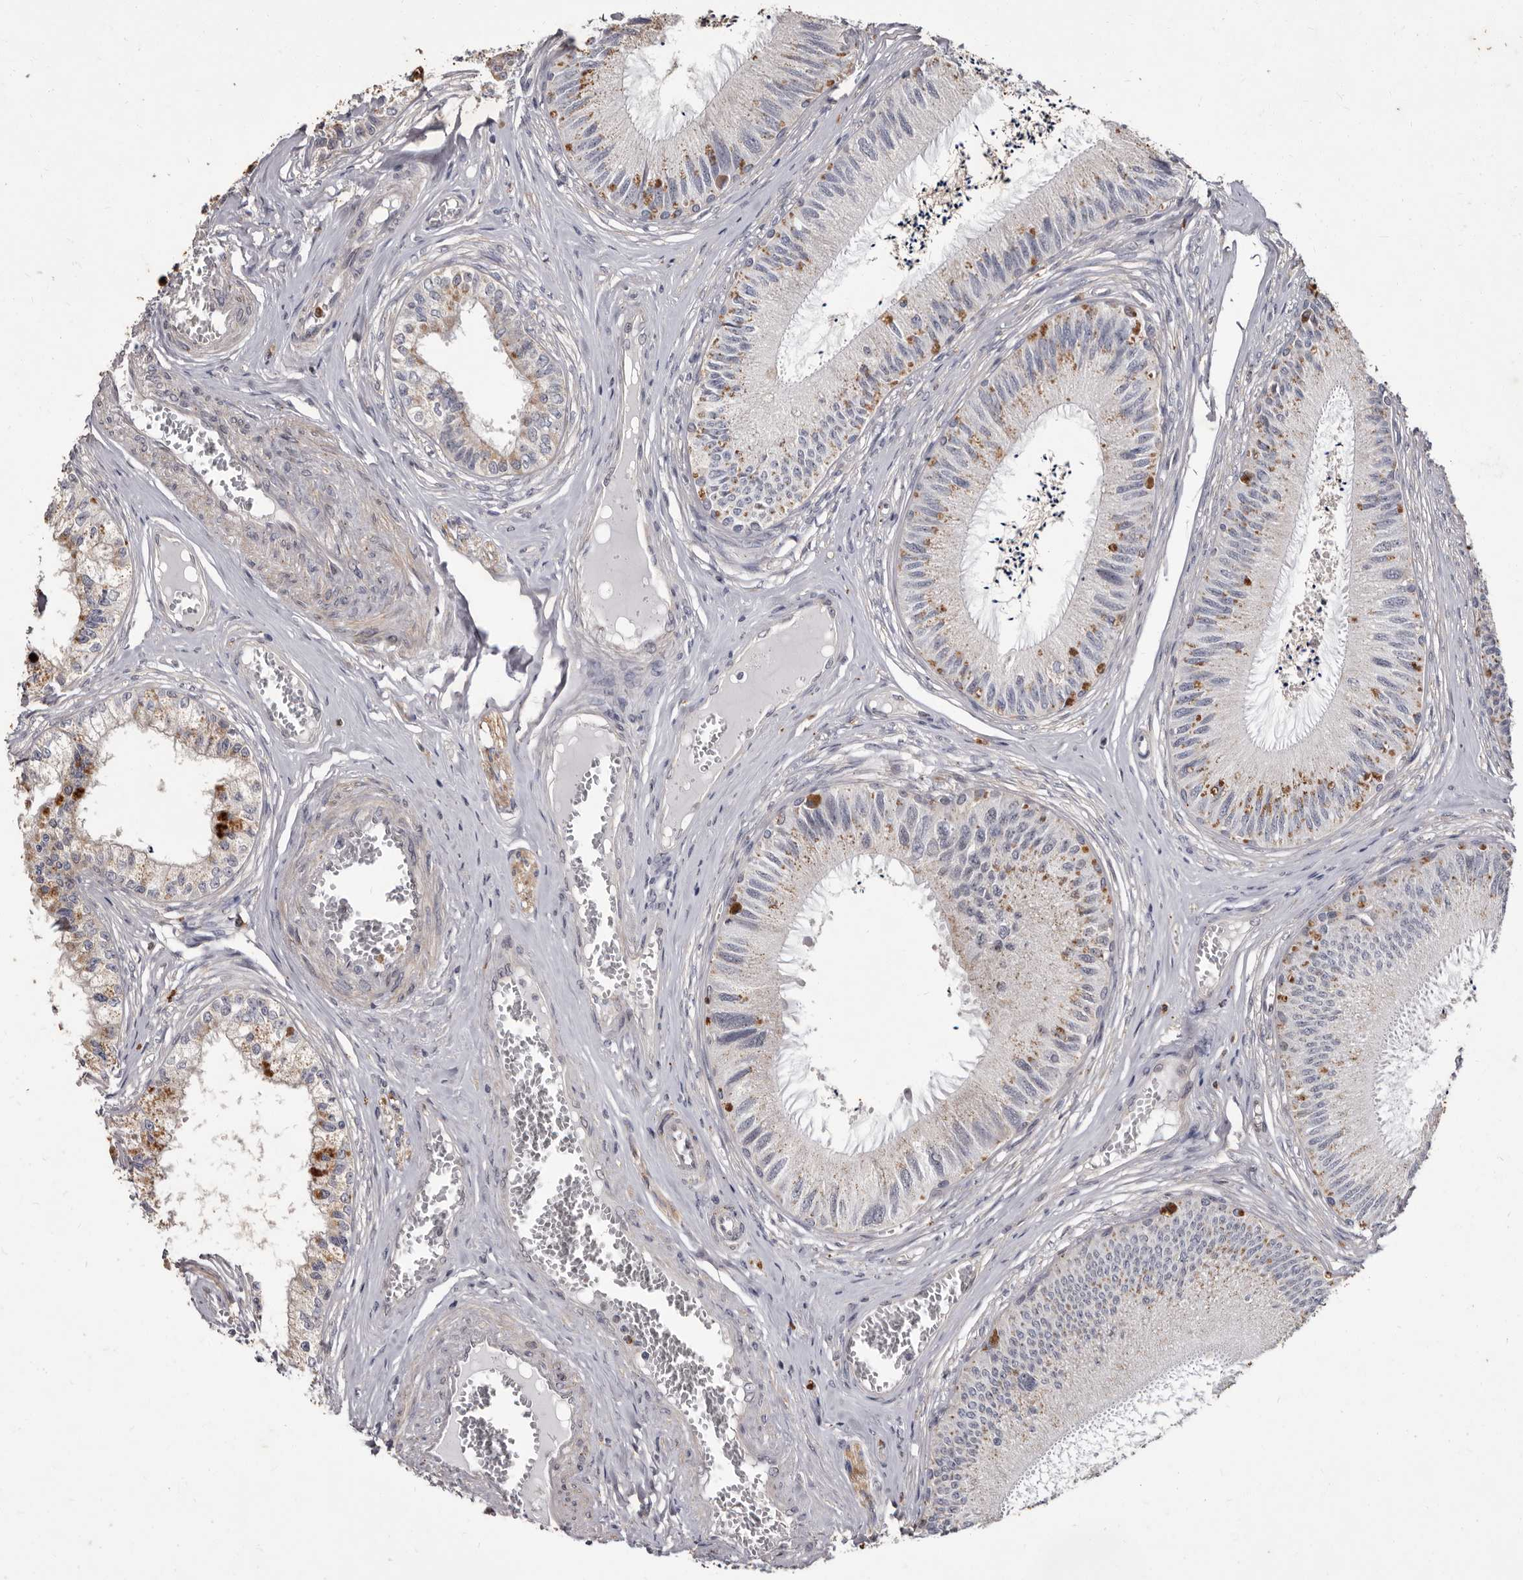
{"staining": {"intensity": "moderate", "quantity": "<25%", "location": "cytoplasmic/membranous"}, "tissue": "epididymis", "cell_type": "Glandular cells", "image_type": "normal", "snomed": [{"axis": "morphology", "description": "Normal tissue, NOS"}, {"axis": "topography", "description": "Epididymis"}], "caption": "A high-resolution photomicrograph shows immunohistochemistry (IHC) staining of unremarkable epididymis, which exhibits moderate cytoplasmic/membranous expression in about <25% of glandular cells. Immunohistochemistry stains the protein in brown and the nuclei are stained blue.", "gene": "ACLY", "patient": {"sex": "male", "age": 79}}